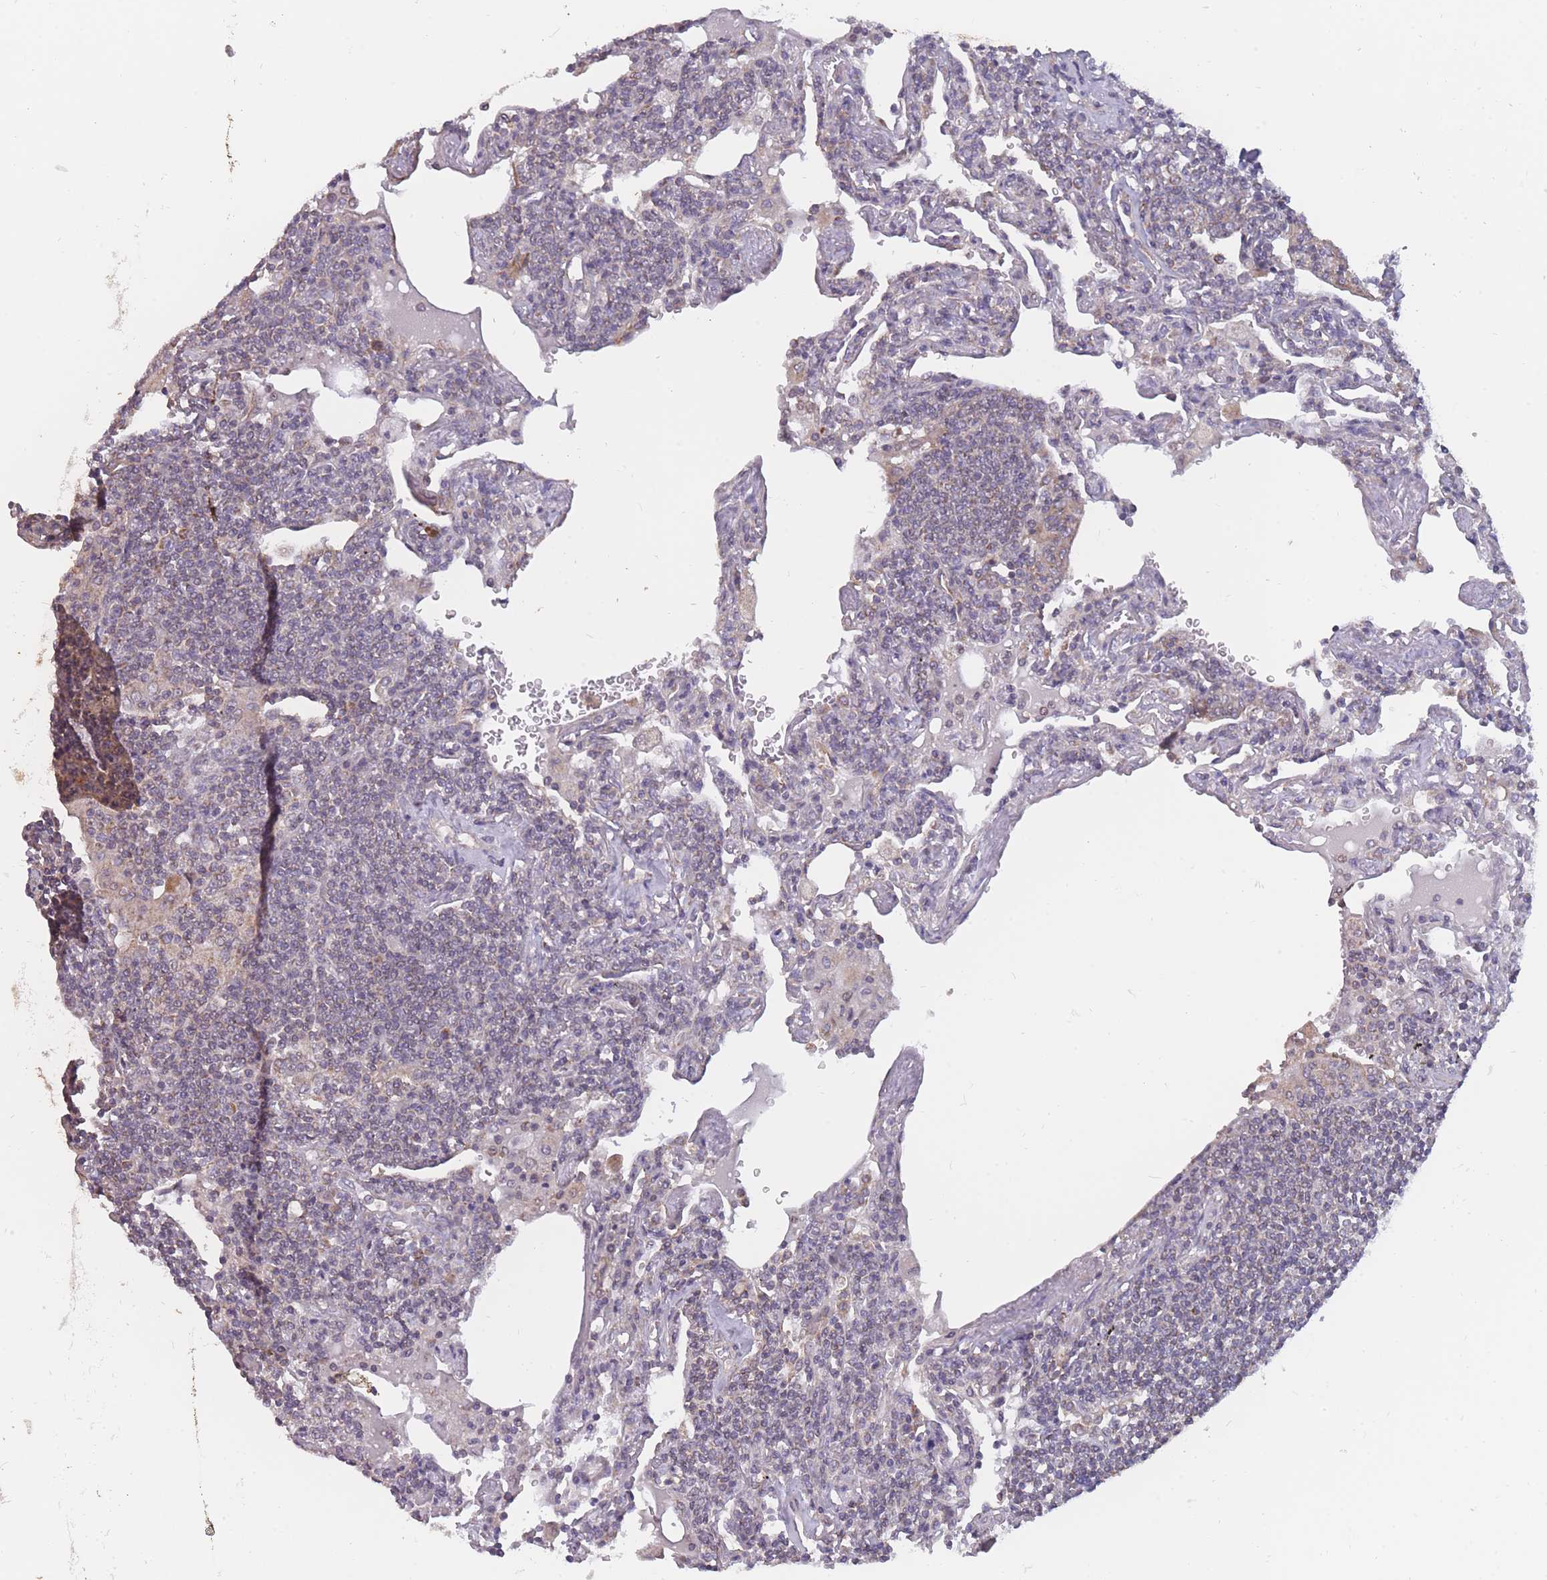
{"staining": {"intensity": "negative", "quantity": "none", "location": "none"}, "tissue": "lymphoma", "cell_type": "Tumor cells", "image_type": "cancer", "snomed": [{"axis": "morphology", "description": "Malignant lymphoma, non-Hodgkin's type, Low grade"}, {"axis": "topography", "description": "Lung"}], "caption": "Human malignant lymphoma, non-Hodgkin's type (low-grade) stained for a protein using IHC exhibits no expression in tumor cells.", "gene": "MRPS18C", "patient": {"sex": "female", "age": 71}}